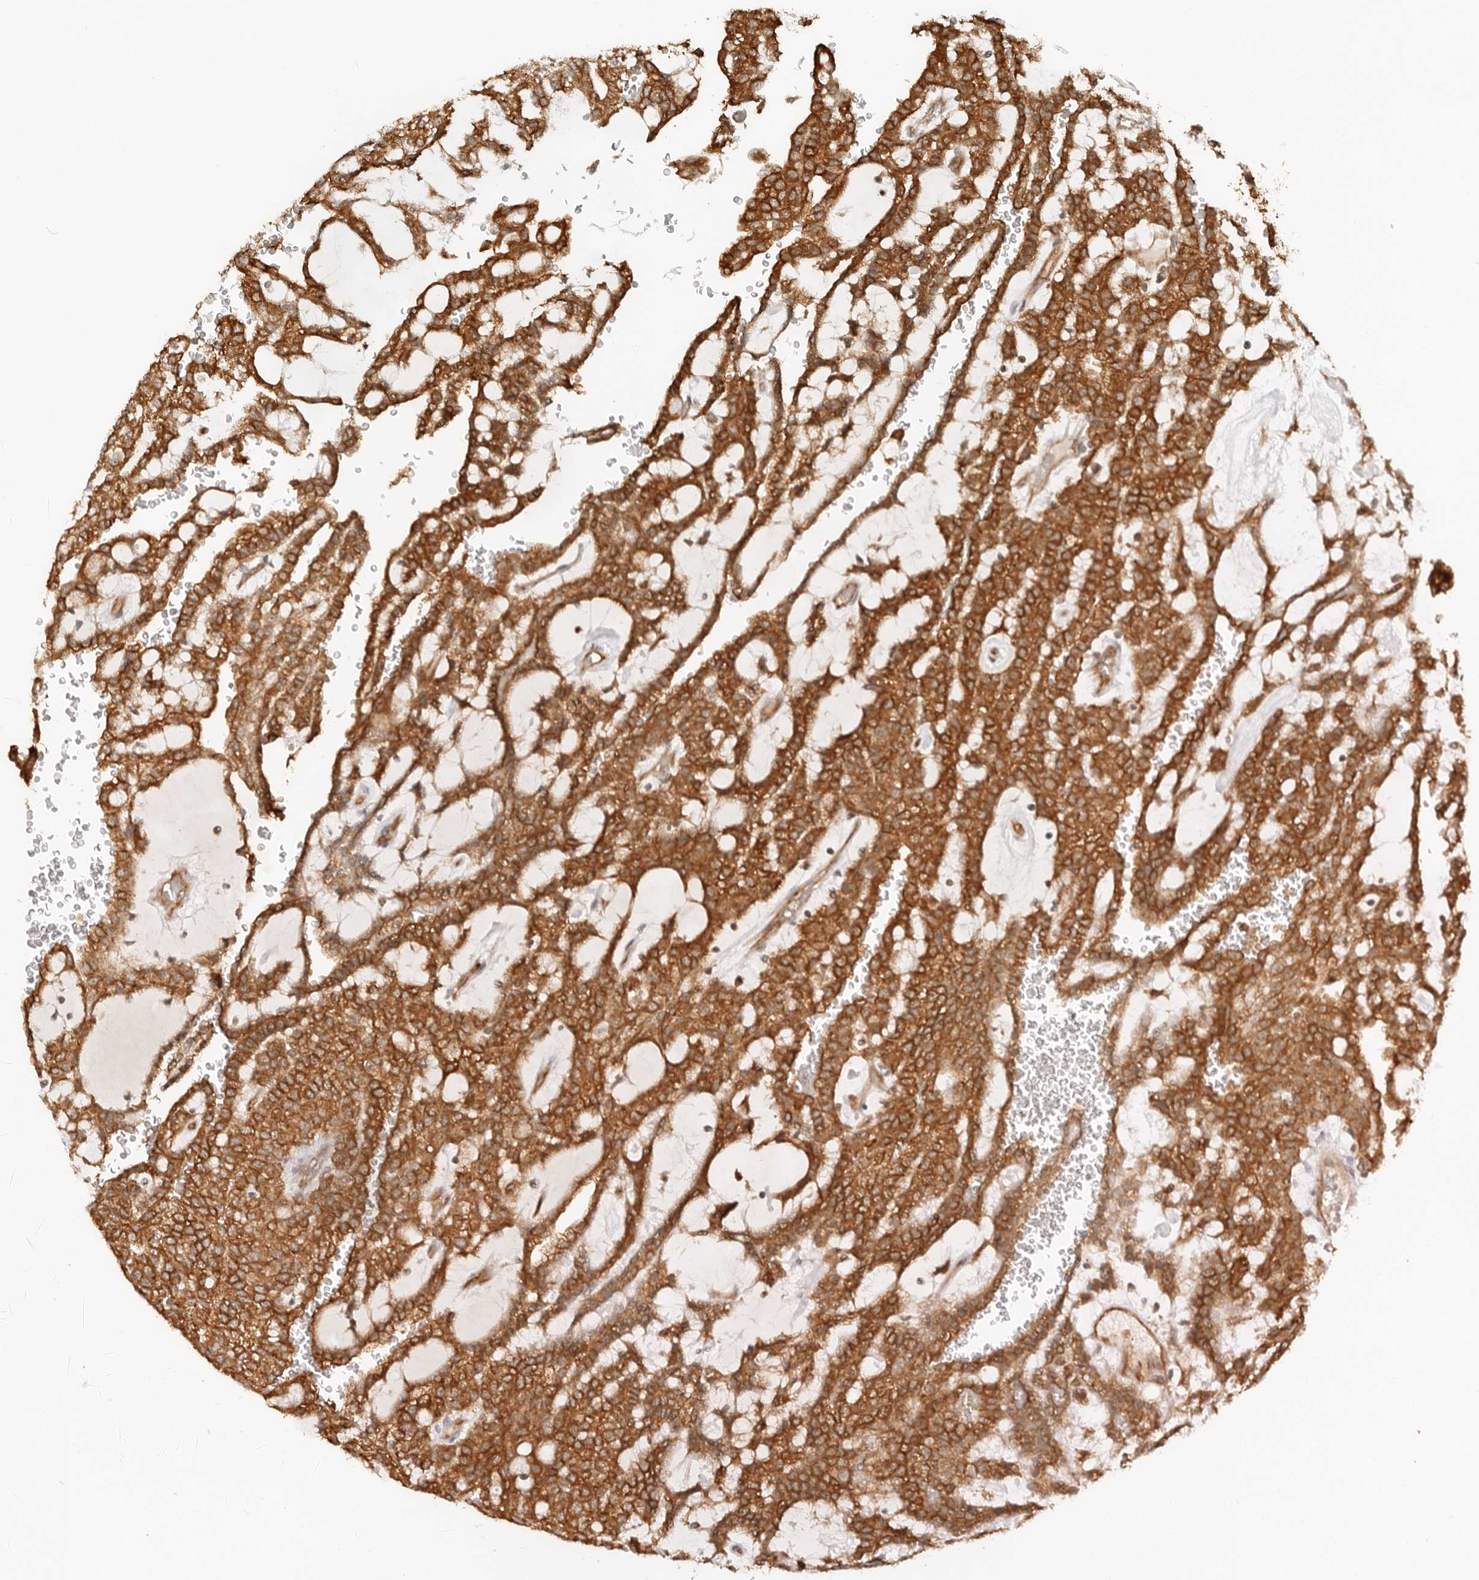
{"staining": {"intensity": "strong", "quantity": ">75%", "location": "cytoplasmic/membranous"}, "tissue": "renal cancer", "cell_type": "Tumor cells", "image_type": "cancer", "snomed": [{"axis": "morphology", "description": "Adenocarcinoma, NOS"}, {"axis": "topography", "description": "Kidney"}], "caption": "A brown stain highlights strong cytoplasmic/membranous staining of a protein in human adenocarcinoma (renal) tumor cells. (Stains: DAB in brown, nuclei in blue, Microscopy: brightfield microscopy at high magnification).", "gene": "HEXD", "patient": {"sex": "male", "age": 63}}